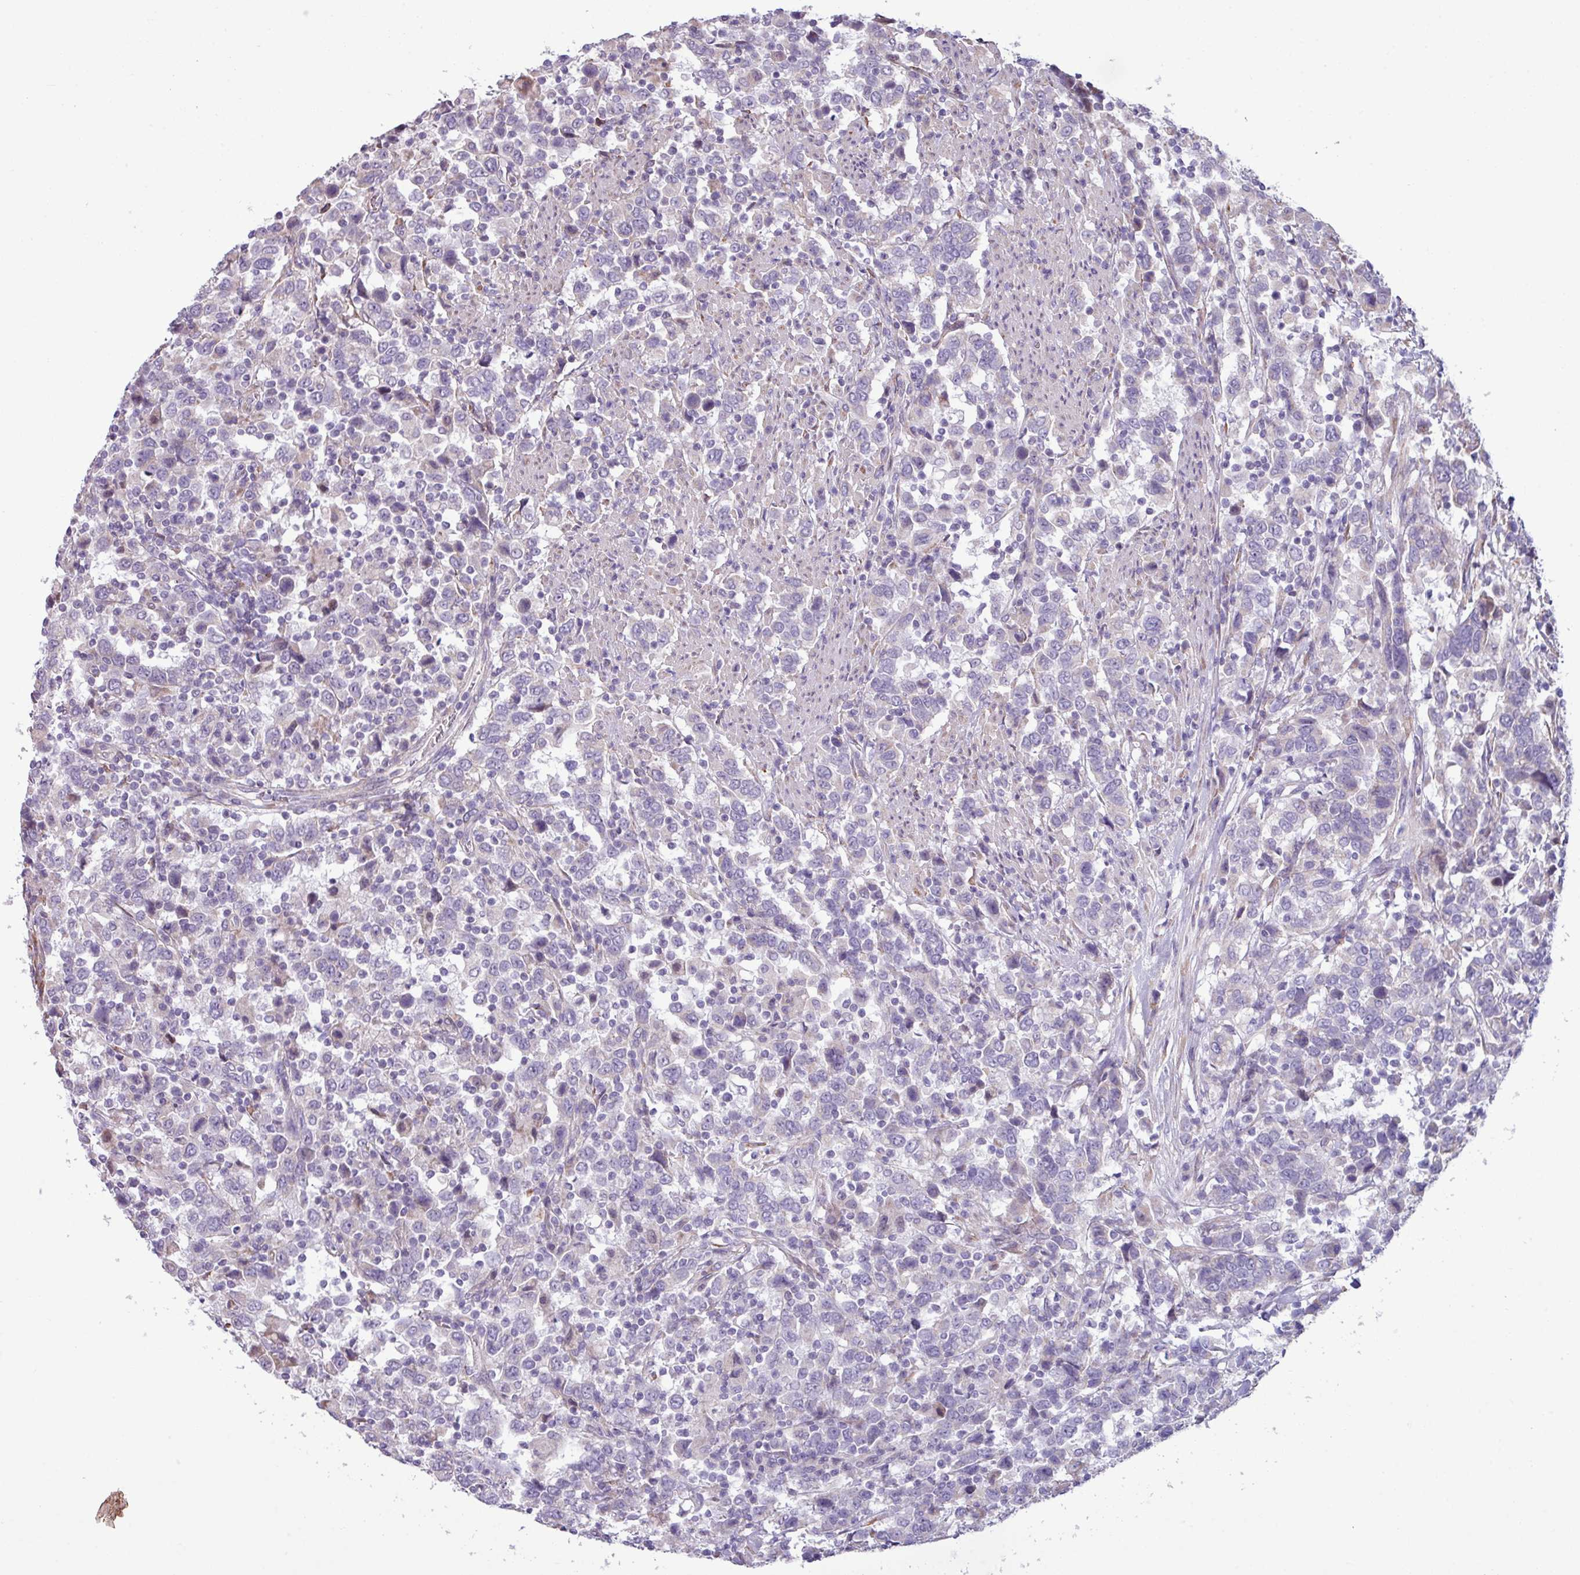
{"staining": {"intensity": "negative", "quantity": "none", "location": "none"}, "tissue": "urothelial cancer", "cell_type": "Tumor cells", "image_type": "cancer", "snomed": [{"axis": "morphology", "description": "Urothelial carcinoma, High grade"}, {"axis": "topography", "description": "Urinary bladder"}], "caption": "Urothelial cancer was stained to show a protein in brown. There is no significant positivity in tumor cells.", "gene": "IRGC", "patient": {"sex": "male", "age": 61}}